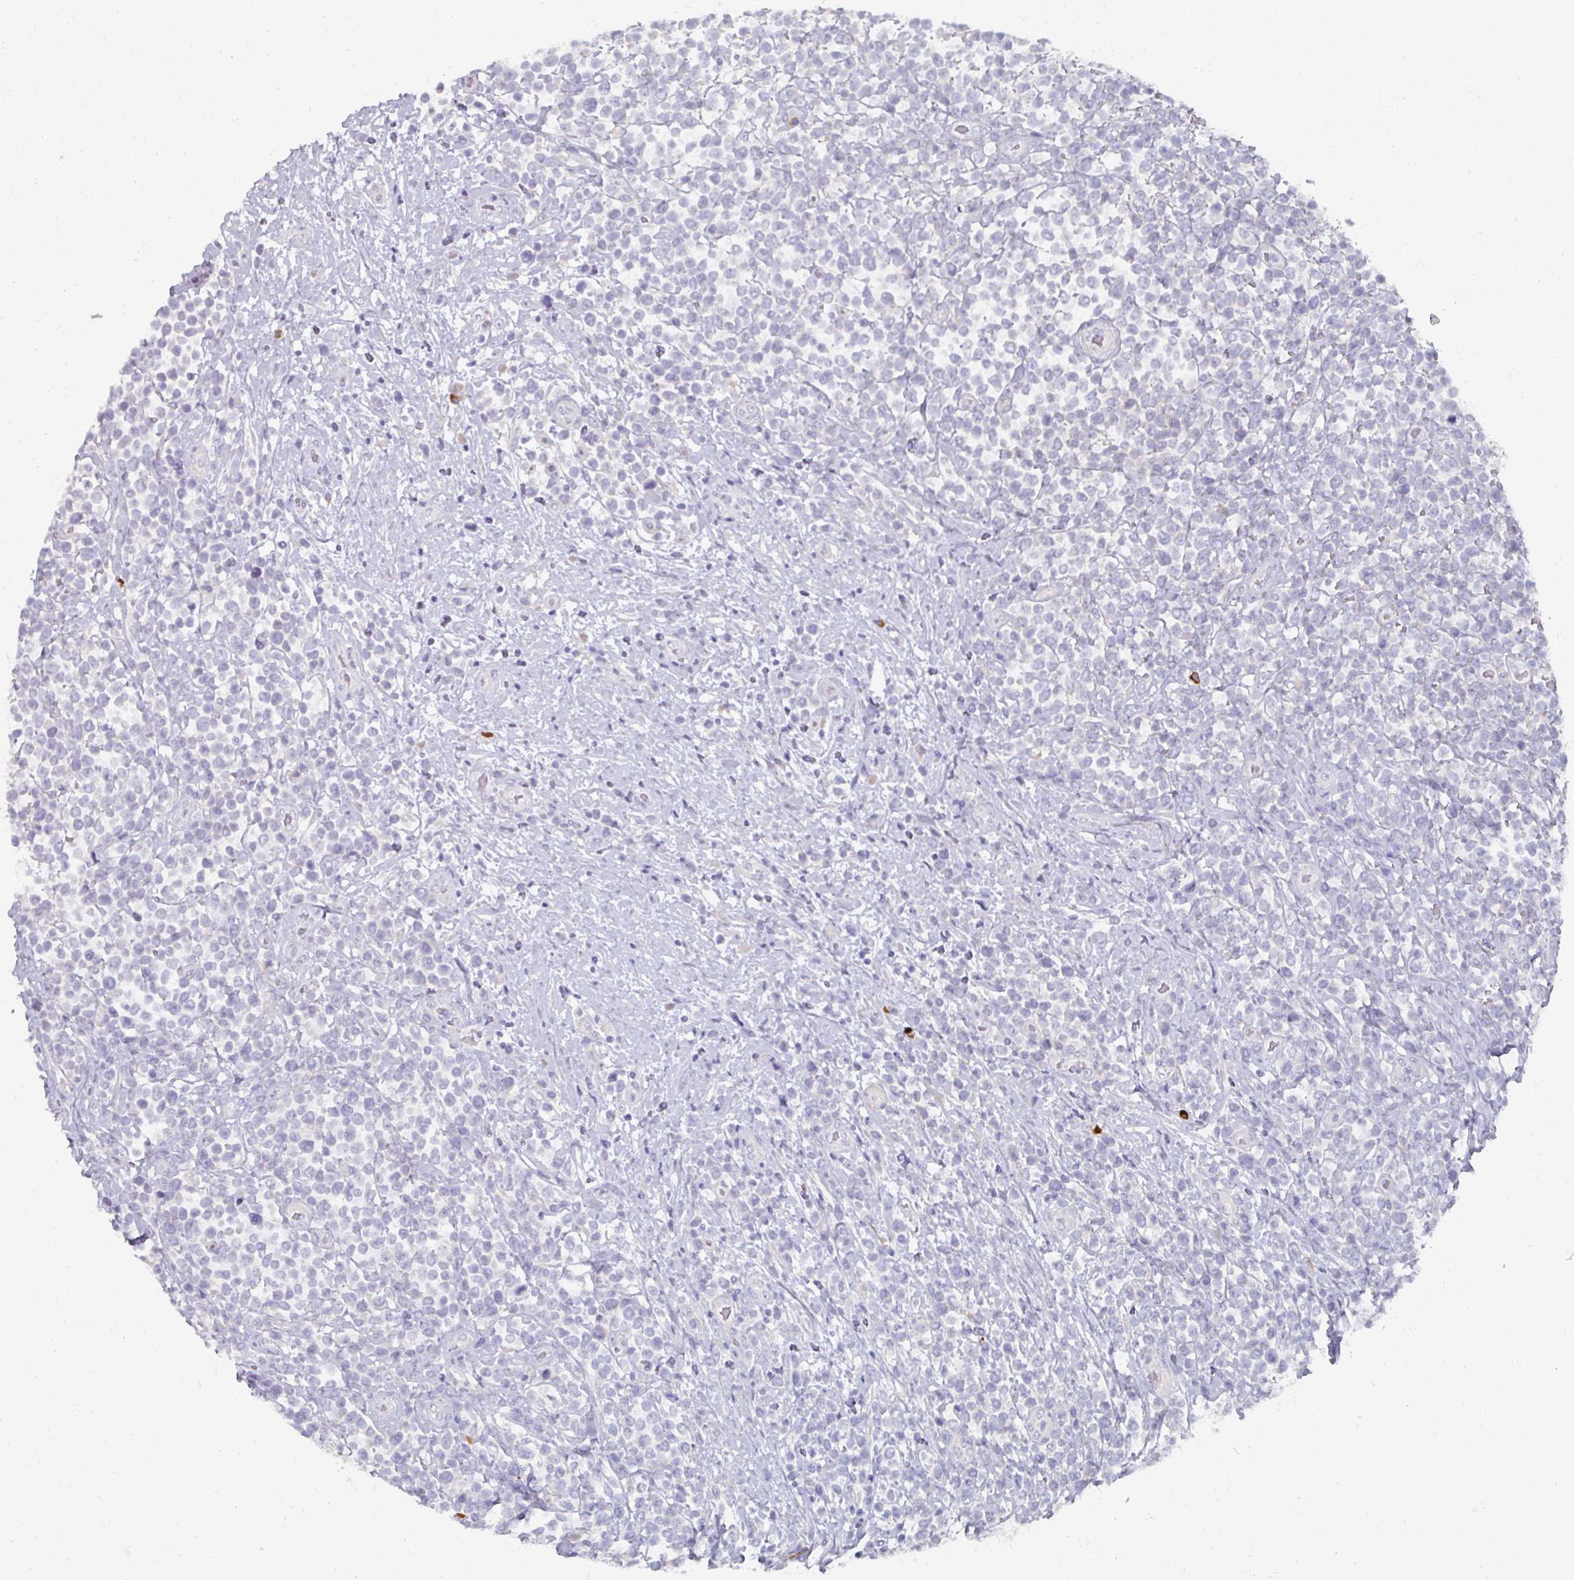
{"staining": {"intensity": "negative", "quantity": "none", "location": "none"}, "tissue": "lymphoma", "cell_type": "Tumor cells", "image_type": "cancer", "snomed": [{"axis": "morphology", "description": "Malignant lymphoma, non-Hodgkin's type, High grade"}, {"axis": "topography", "description": "Soft tissue"}], "caption": "Tumor cells are negative for protein expression in human lymphoma. The staining was performed using DAB to visualize the protein expression in brown, while the nuclei were stained in blue with hematoxylin (Magnification: 20x).", "gene": "NT5C1A", "patient": {"sex": "female", "age": 56}}